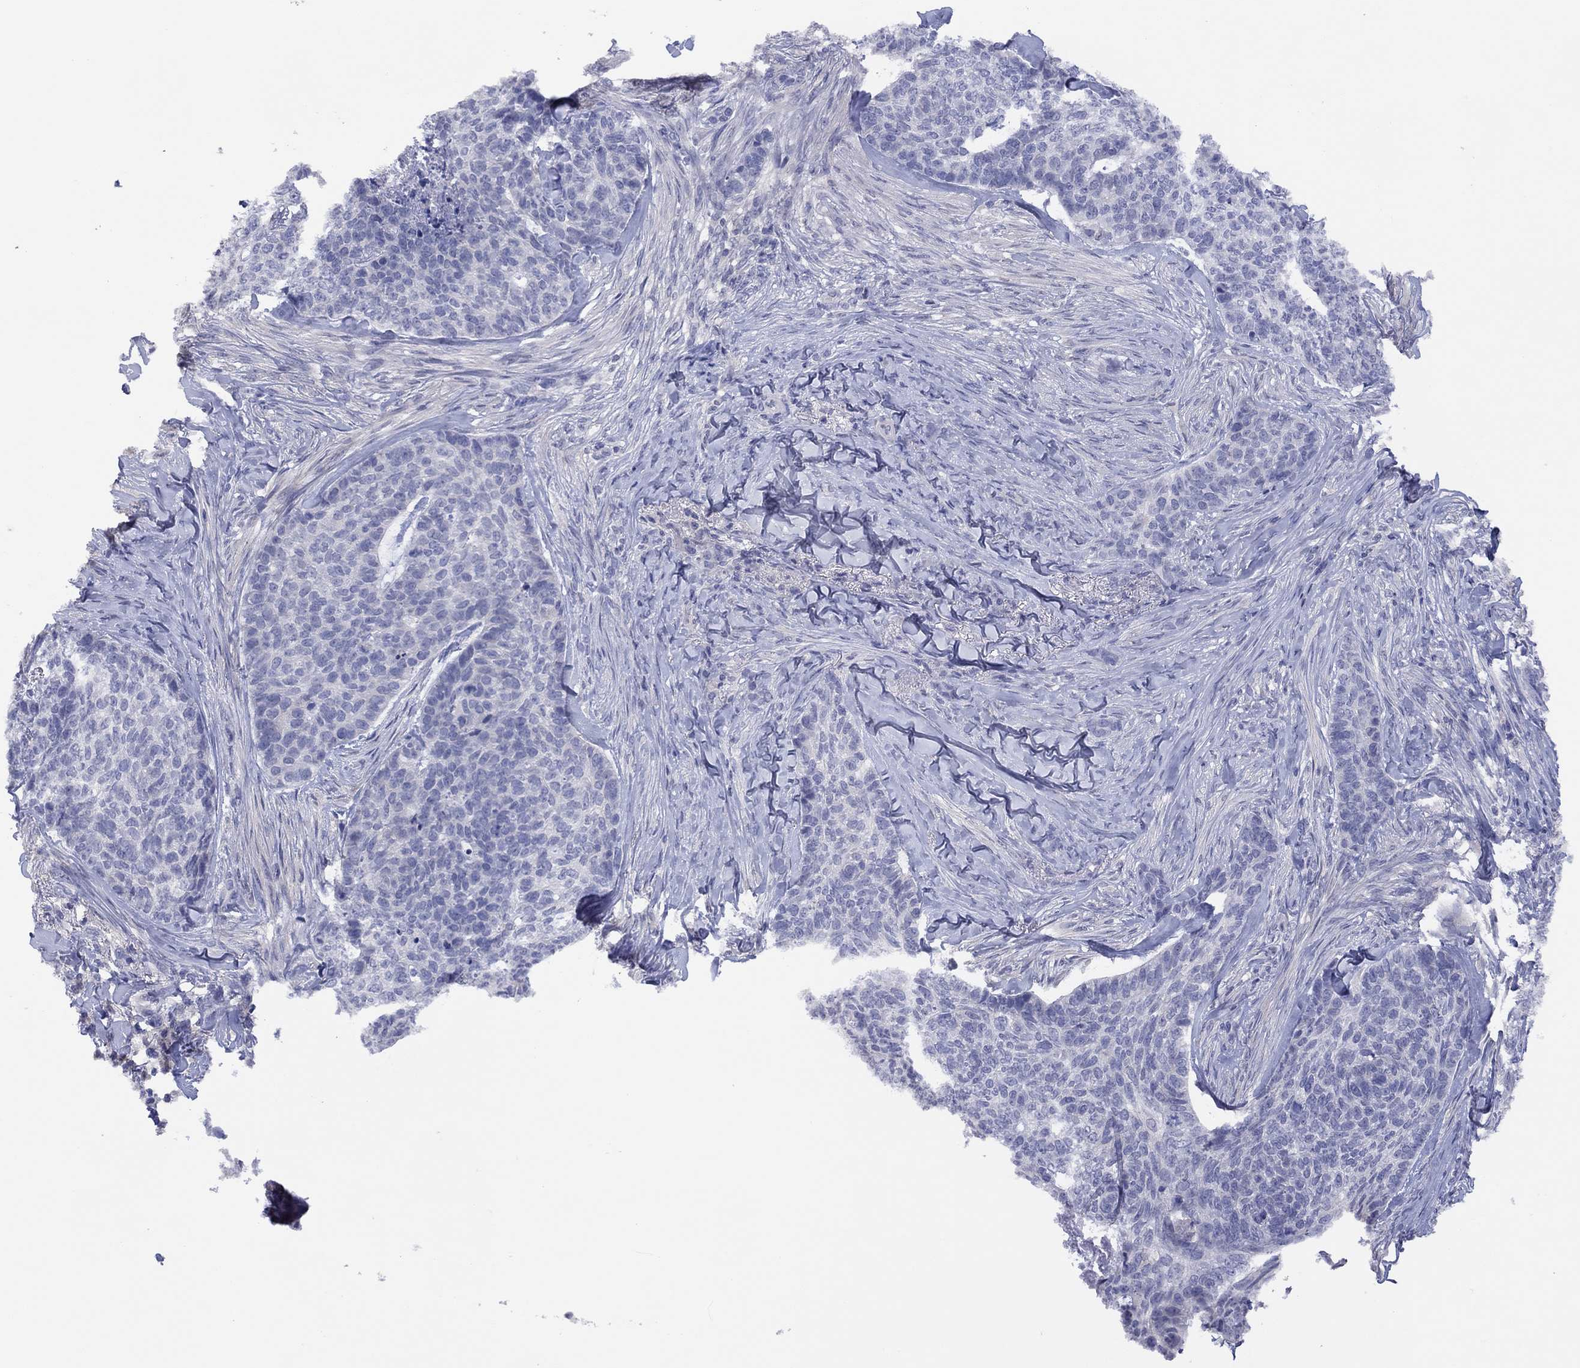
{"staining": {"intensity": "negative", "quantity": "none", "location": "none"}, "tissue": "skin cancer", "cell_type": "Tumor cells", "image_type": "cancer", "snomed": [{"axis": "morphology", "description": "Basal cell carcinoma"}, {"axis": "topography", "description": "Skin"}], "caption": "This photomicrograph is of skin cancer (basal cell carcinoma) stained with IHC to label a protein in brown with the nuclei are counter-stained blue. There is no positivity in tumor cells.", "gene": "CYP2B6", "patient": {"sex": "female", "age": 69}}